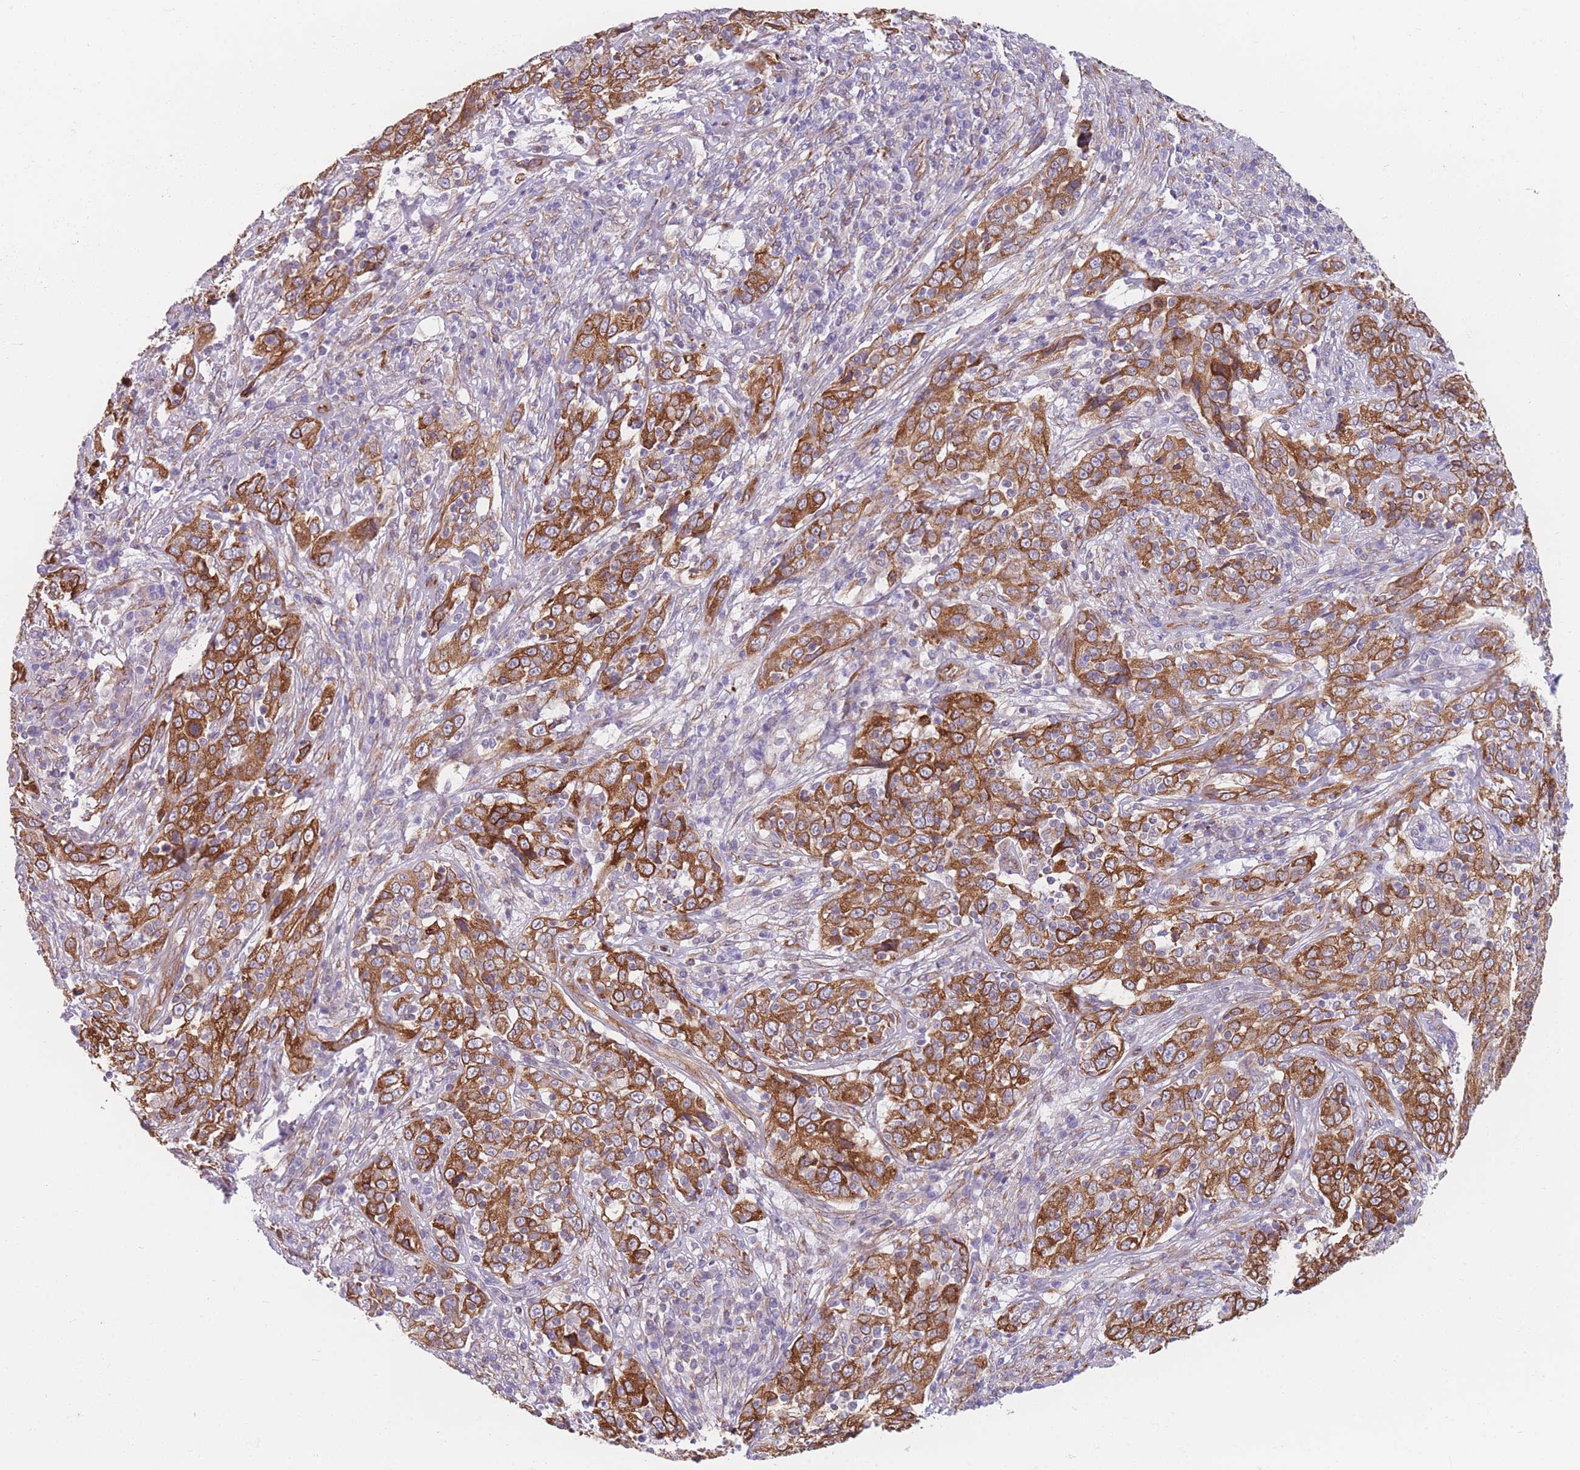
{"staining": {"intensity": "strong", "quantity": ">75%", "location": "cytoplasmic/membranous"}, "tissue": "cervical cancer", "cell_type": "Tumor cells", "image_type": "cancer", "snomed": [{"axis": "morphology", "description": "Squamous cell carcinoma, NOS"}, {"axis": "topography", "description": "Cervix"}], "caption": "Strong cytoplasmic/membranous protein expression is appreciated in approximately >75% of tumor cells in cervical squamous cell carcinoma.", "gene": "AK9", "patient": {"sex": "female", "age": 46}}